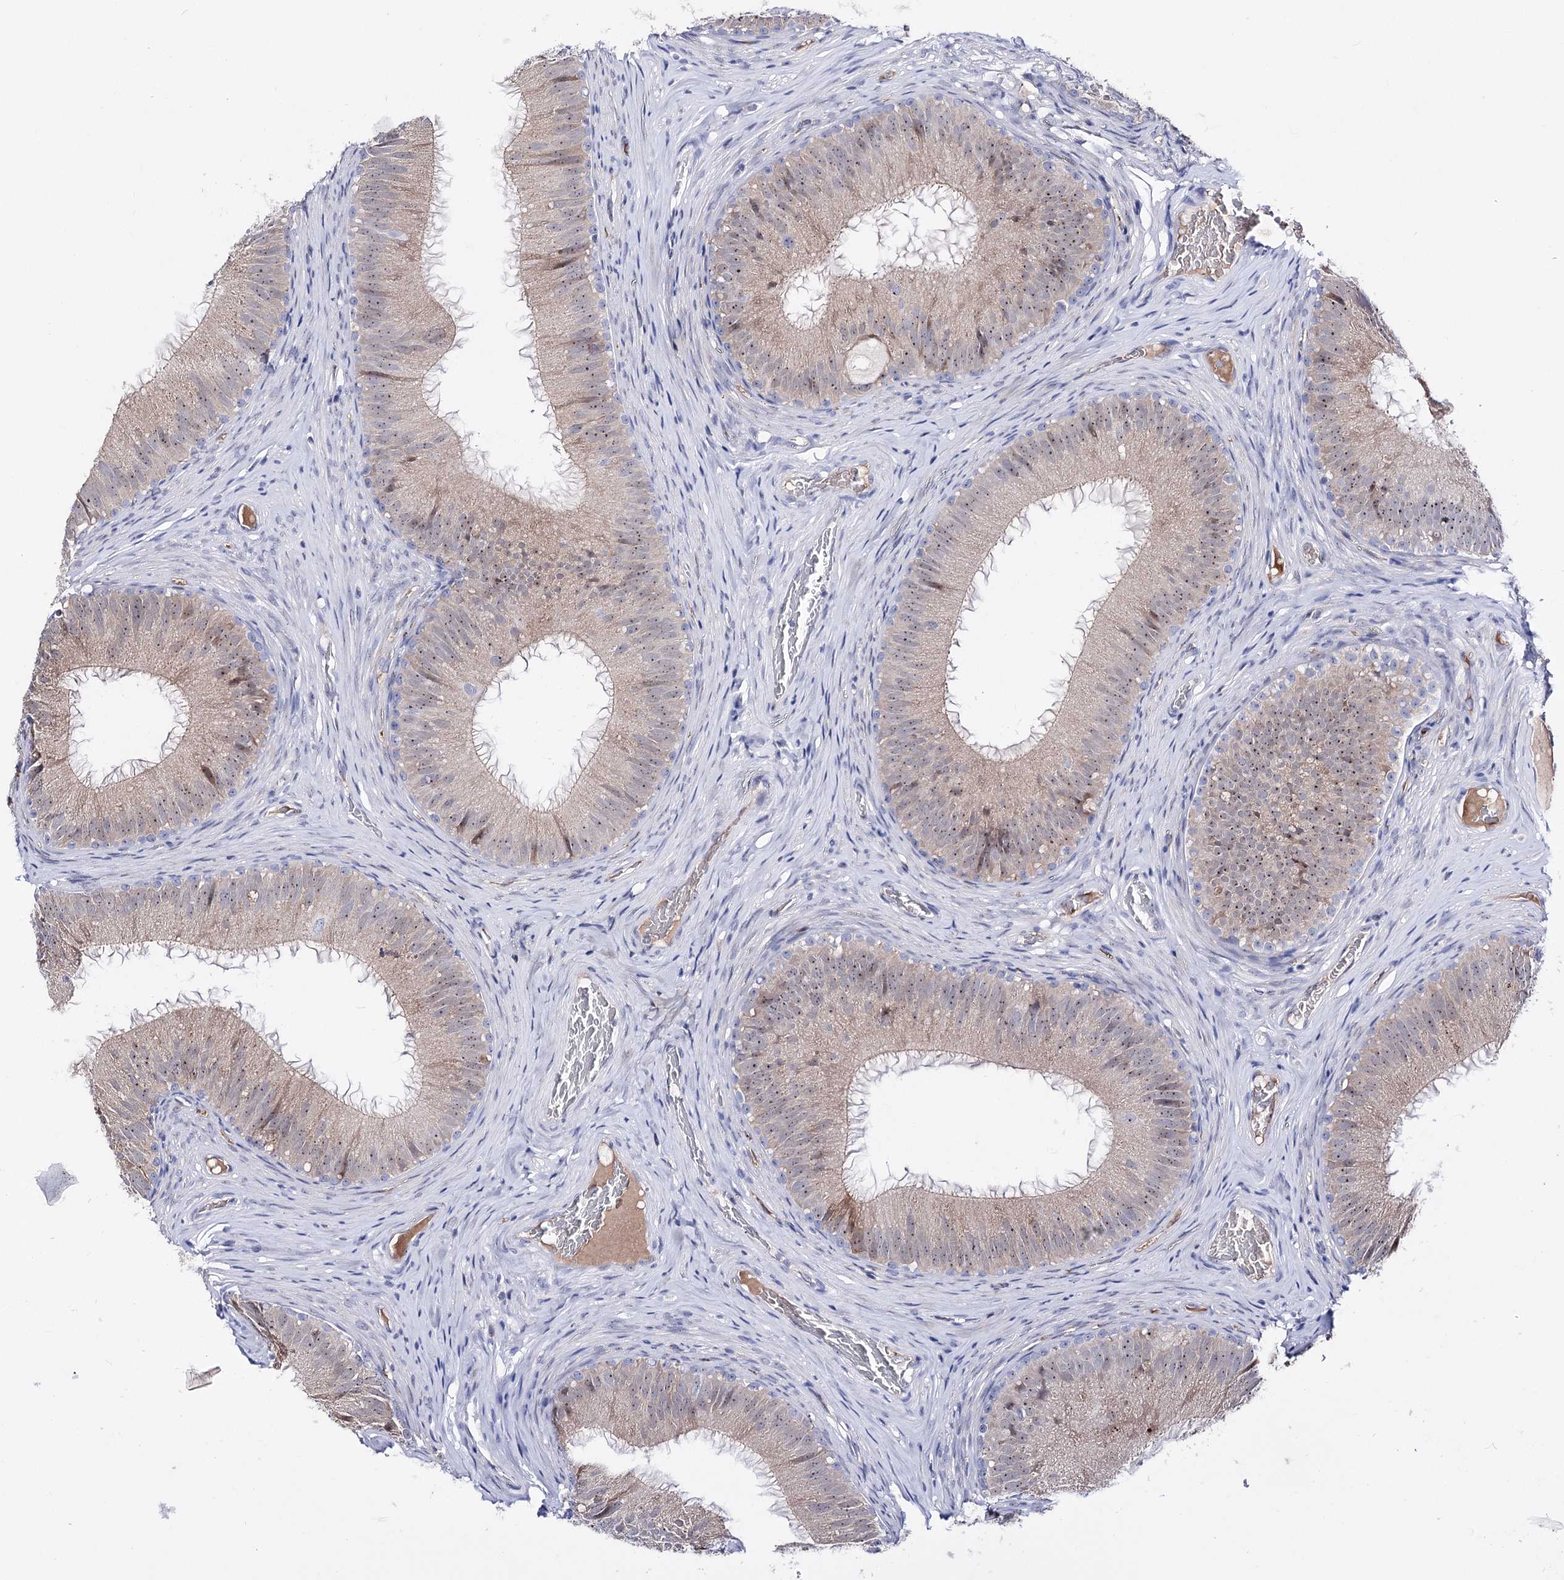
{"staining": {"intensity": "moderate", "quantity": ">75%", "location": "nuclear"}, "tissue": "epididymis", "cell_type": "Glandular cells", "image_type": "normal", "snomed": [{"axis": "morphology", "description": "Normal tissue, NOS"}, {"axis": "topography", "description": "Epididymis"}], "caption": "Protein expression analysis of benign epididymis displays moderate nuclear staining in about >75% of glandular cells. (IHC, brightfield microscopy, high magnification).", "gene": "PCGF5", "patient": {"sex": "male", "age": 34}}